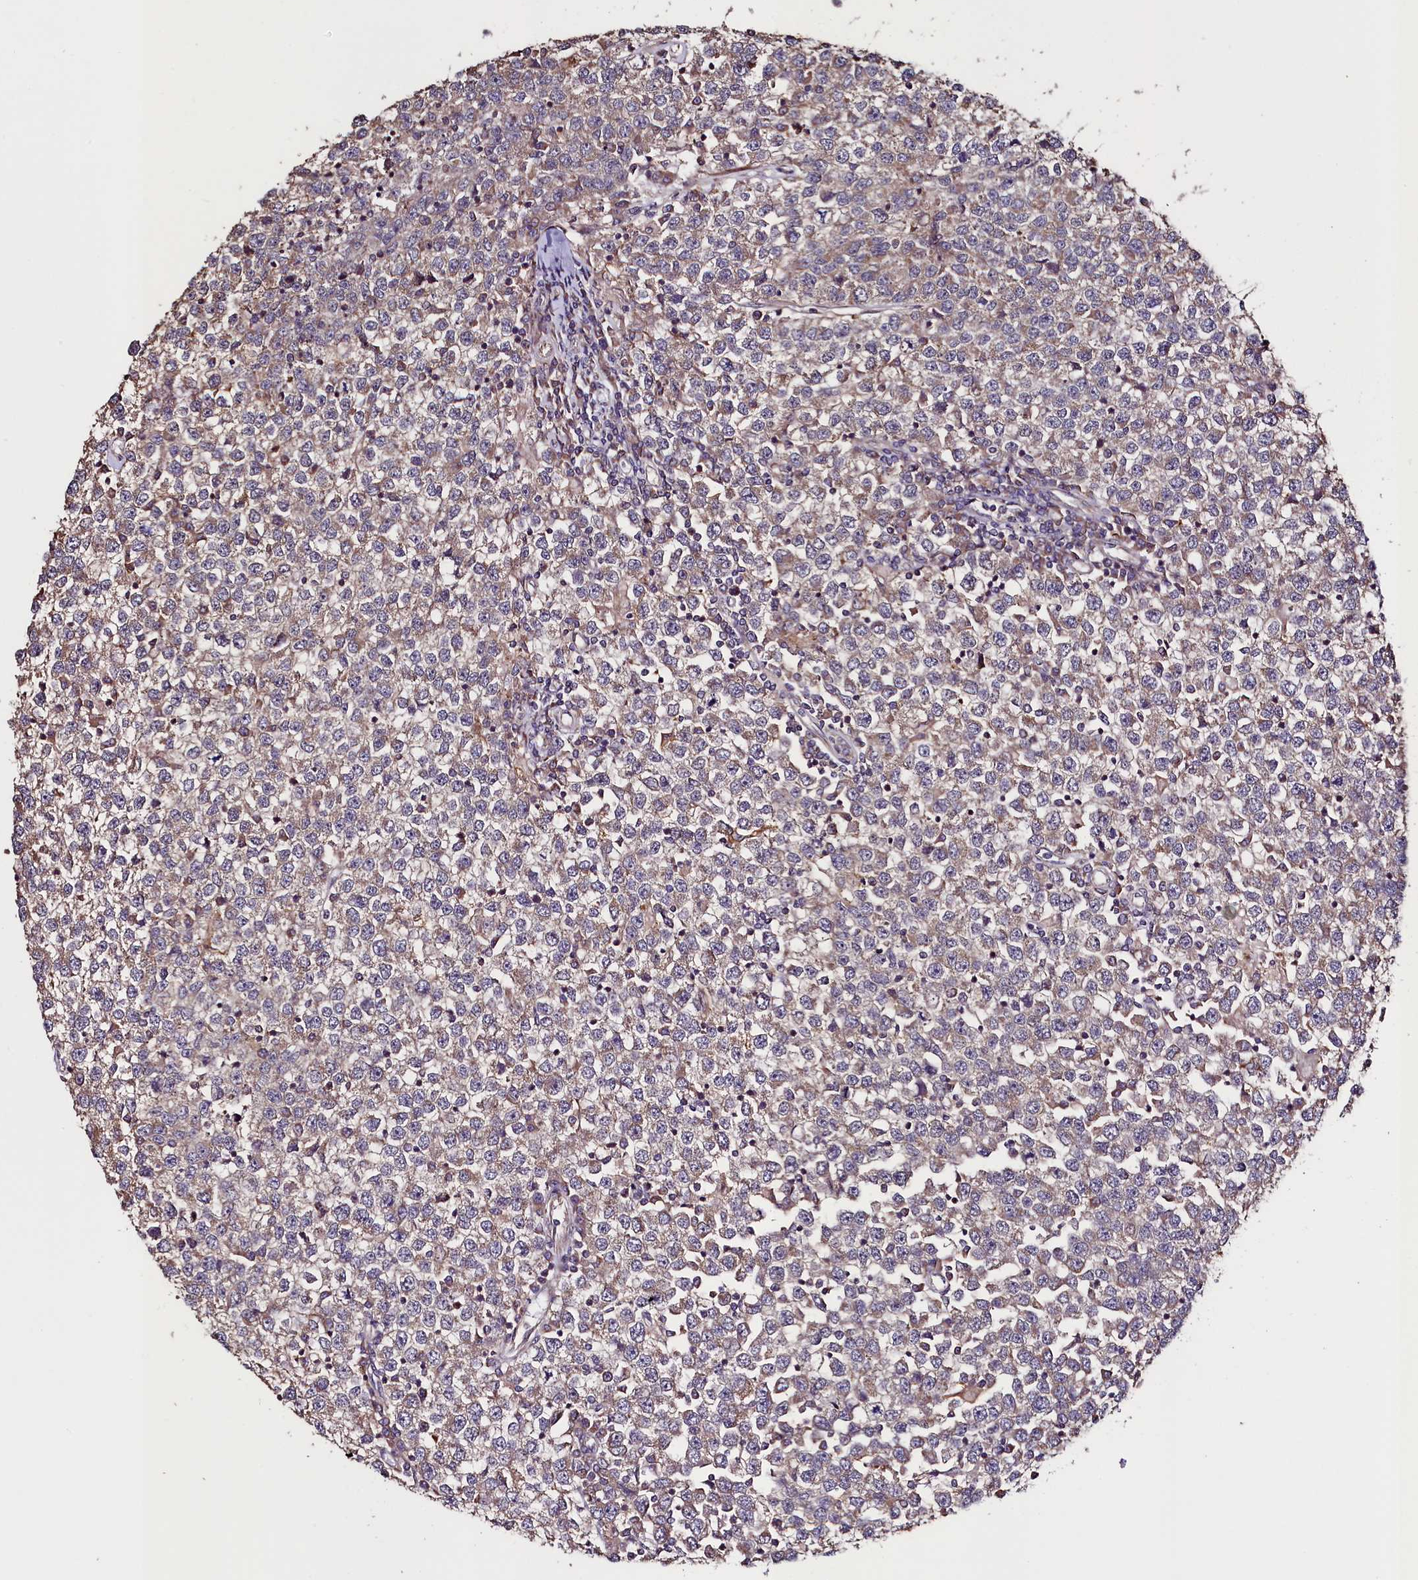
{"staining": {"intensity": "weak", "quantity": ">75%", "location": "cytoplasmic/membranous"}, "tissue": "testis cancer", "cell_type": "Tumor cells", "image_type": "cancer", "snomed": [{"axis": "morphology", "description": "Seminoma, NOS"}, {"axis": "topography", "description": "Testis"}], "caption": "Approximately >75% of tumor cells in testis cancer (seminoma) reveal weak cytoplasmic/membranous protein positivity as visualized by brown immunohistochemical staining.", "gene": "RBFA", "patient": {"sex": "male", "age": 65}}